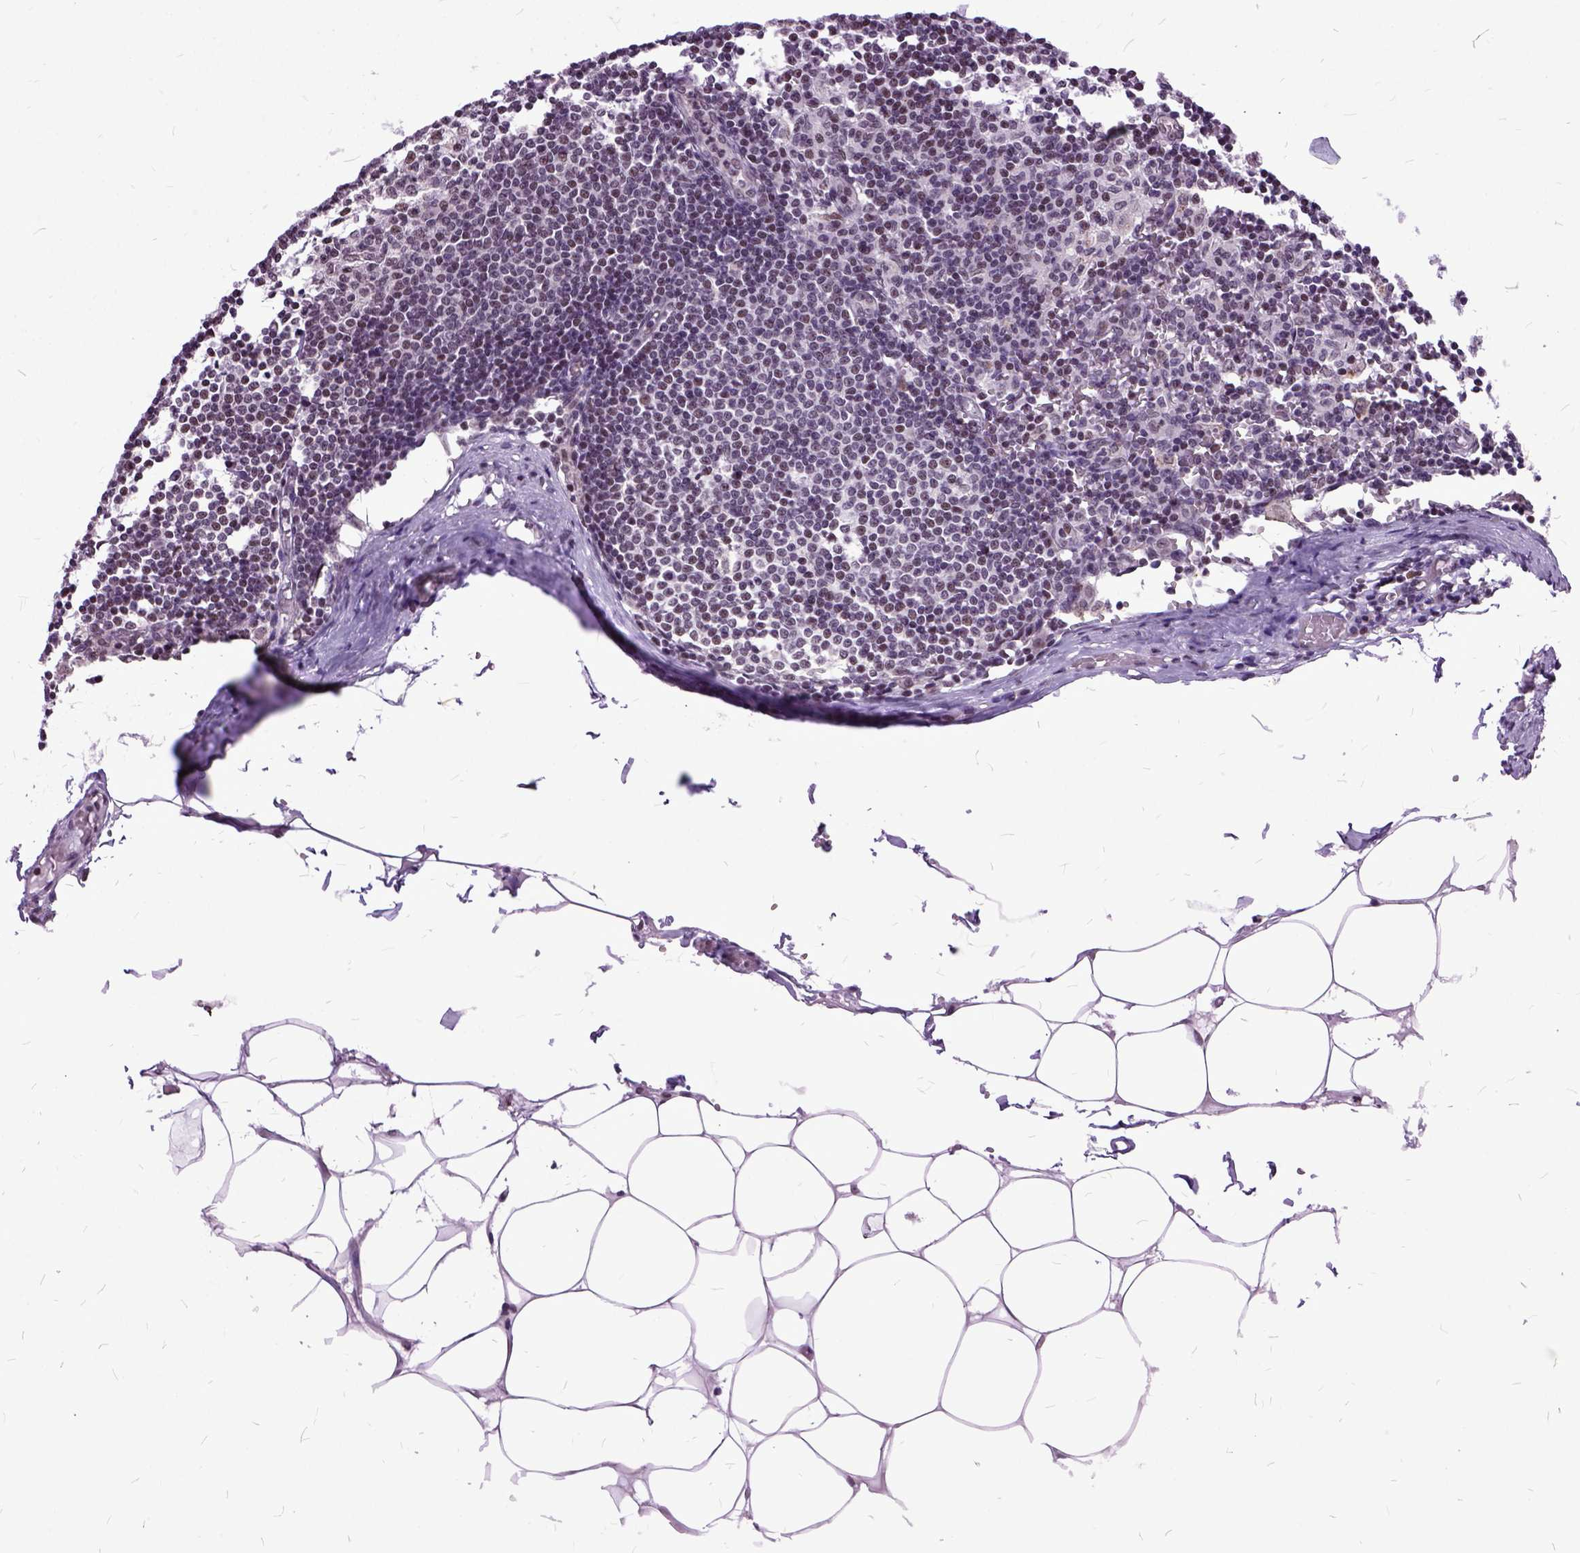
{"staining": {"intensity": "moderate", "quantity": "25%-75%", "location": "nuclear"}, "tissue": "lymph node", "cell_type": "Germinal center cells", "image_type": "normal", "snomed": [{"axis": "morphology", "description": "Normal tissue, NOS"}, {"axis": "topography", "description": "Lymph node"}], "caption": "The image displays immunohistochemical staining of unremarkable lymph node. There is moderate nuclear positivity is identified in approximately 25%-75% of germinal center cells. (brown staining indicates protein expression, while blue staining denotes nuclei).", "gene": "ORC5", "patient": {"sex": "female", "age": 69}}